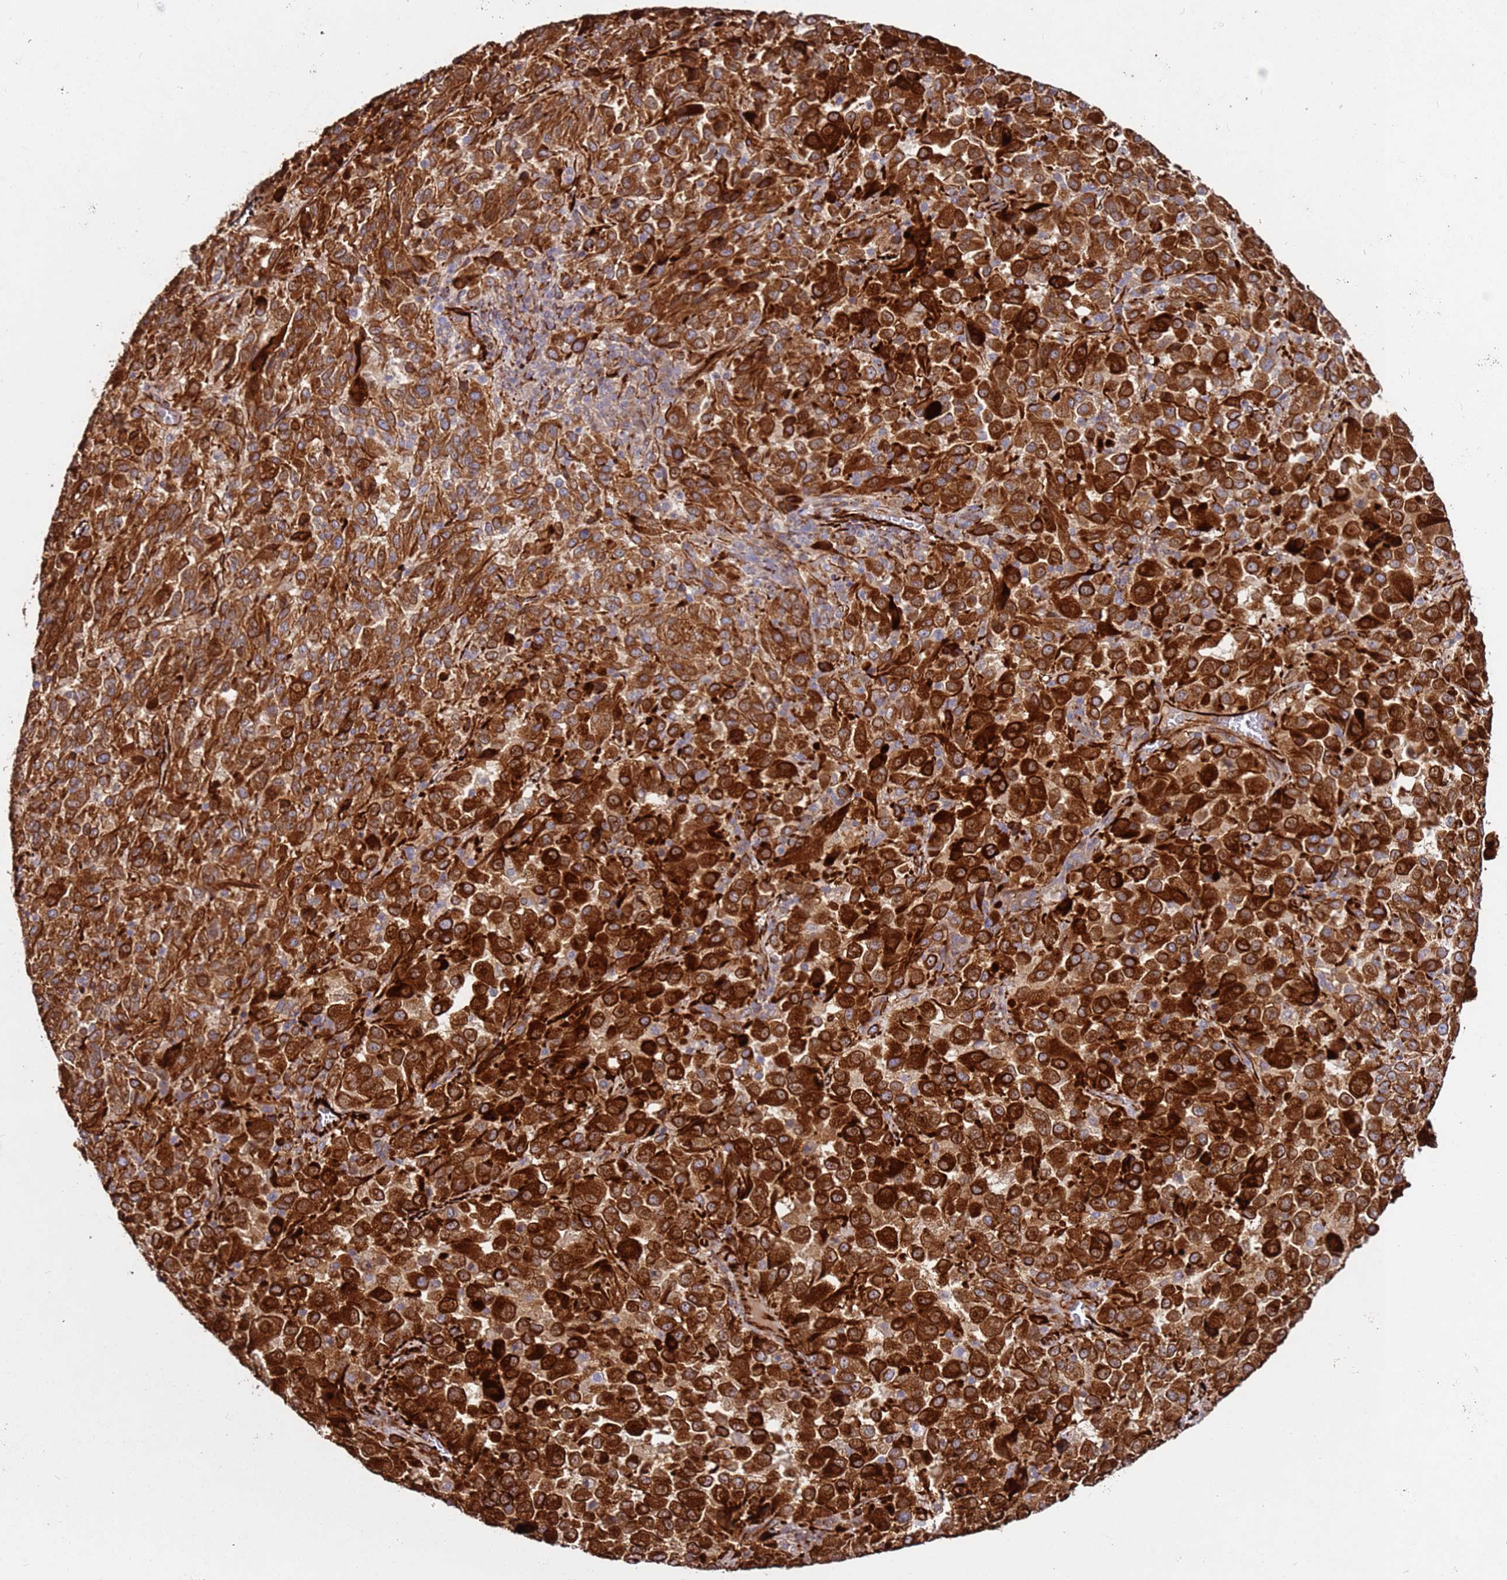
{"staining": {"intensity": "strong", "quantity": ">75%", "location": "cytoplasmic/membranous"}, "tissue": "melanoma", "cell_type": "Tumor cells", "image_type": "cancer", "snomed": [{"axis": "morphology", "description": "Malignant melanoma, Metastatic site"}, {"axis": "topography", "description": "Lung"}], "caption": "Immunohistochemical staining of human melanoma reveals high levels of strong cytoplasmic/membranous positivity in approximately >75% of tumor cells.", "gene": "MRGPRE", "patient": {"sex": "male", "age": 64}}